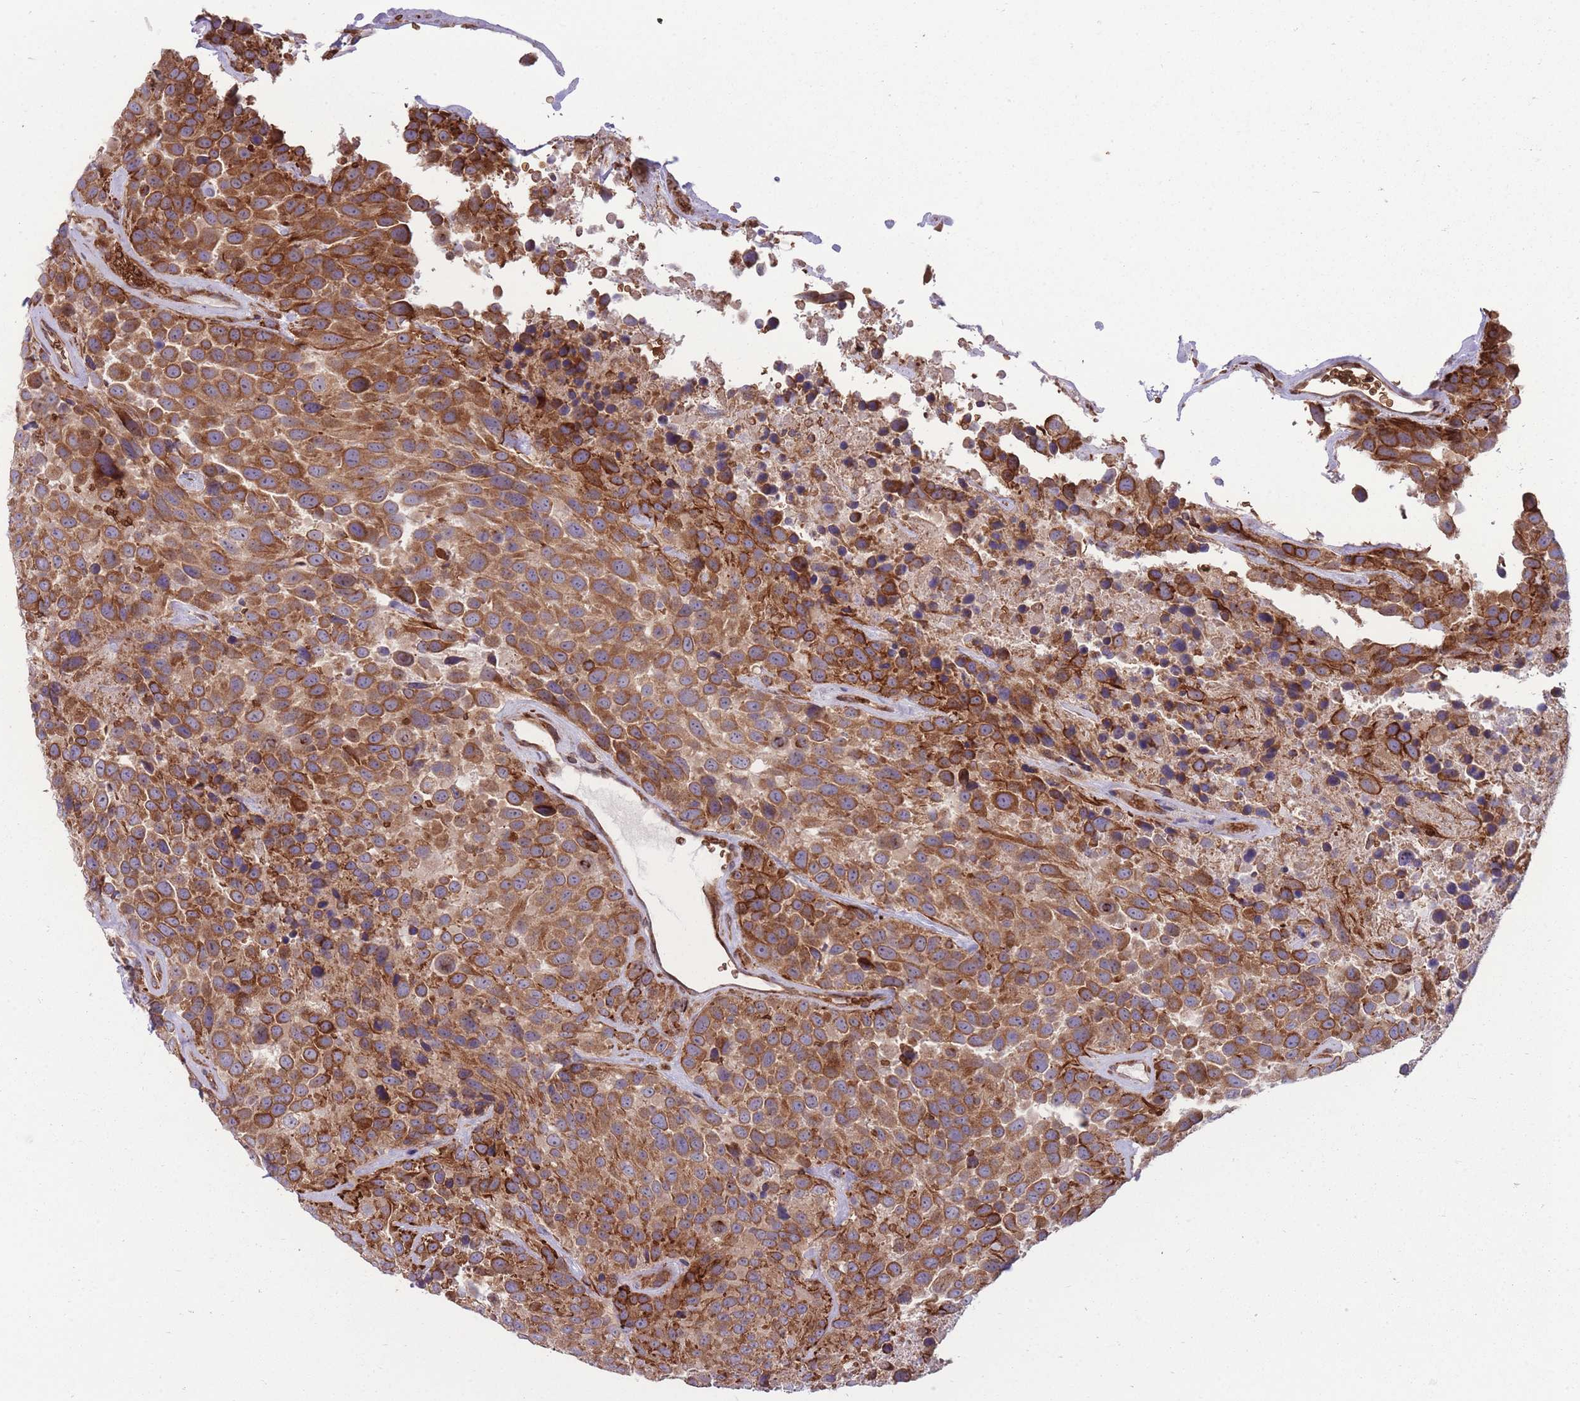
{"staining": {"intensity": "moderate", "quantity": ">75%", "location": "cytoplasmic/membranous"}, "tissue": "urothelial cancer", "cell_type": "Tumor cells", "image_type": "cancer", "snomed": [{"axis": "morphology", "description": "Urothelial carcinoma, High grade"}, {"axis": "topography", "description": "Urinary bladder"}], "caption": "Immunohistochemical staining of urothelial carcinoma (high-grade) displays medium levels of moderate cytoplasmic/membranous staining in approximately >75% of tumor cells.", "gene": "ANKRD10", "patient": {"sex": "female", "age": 70}}